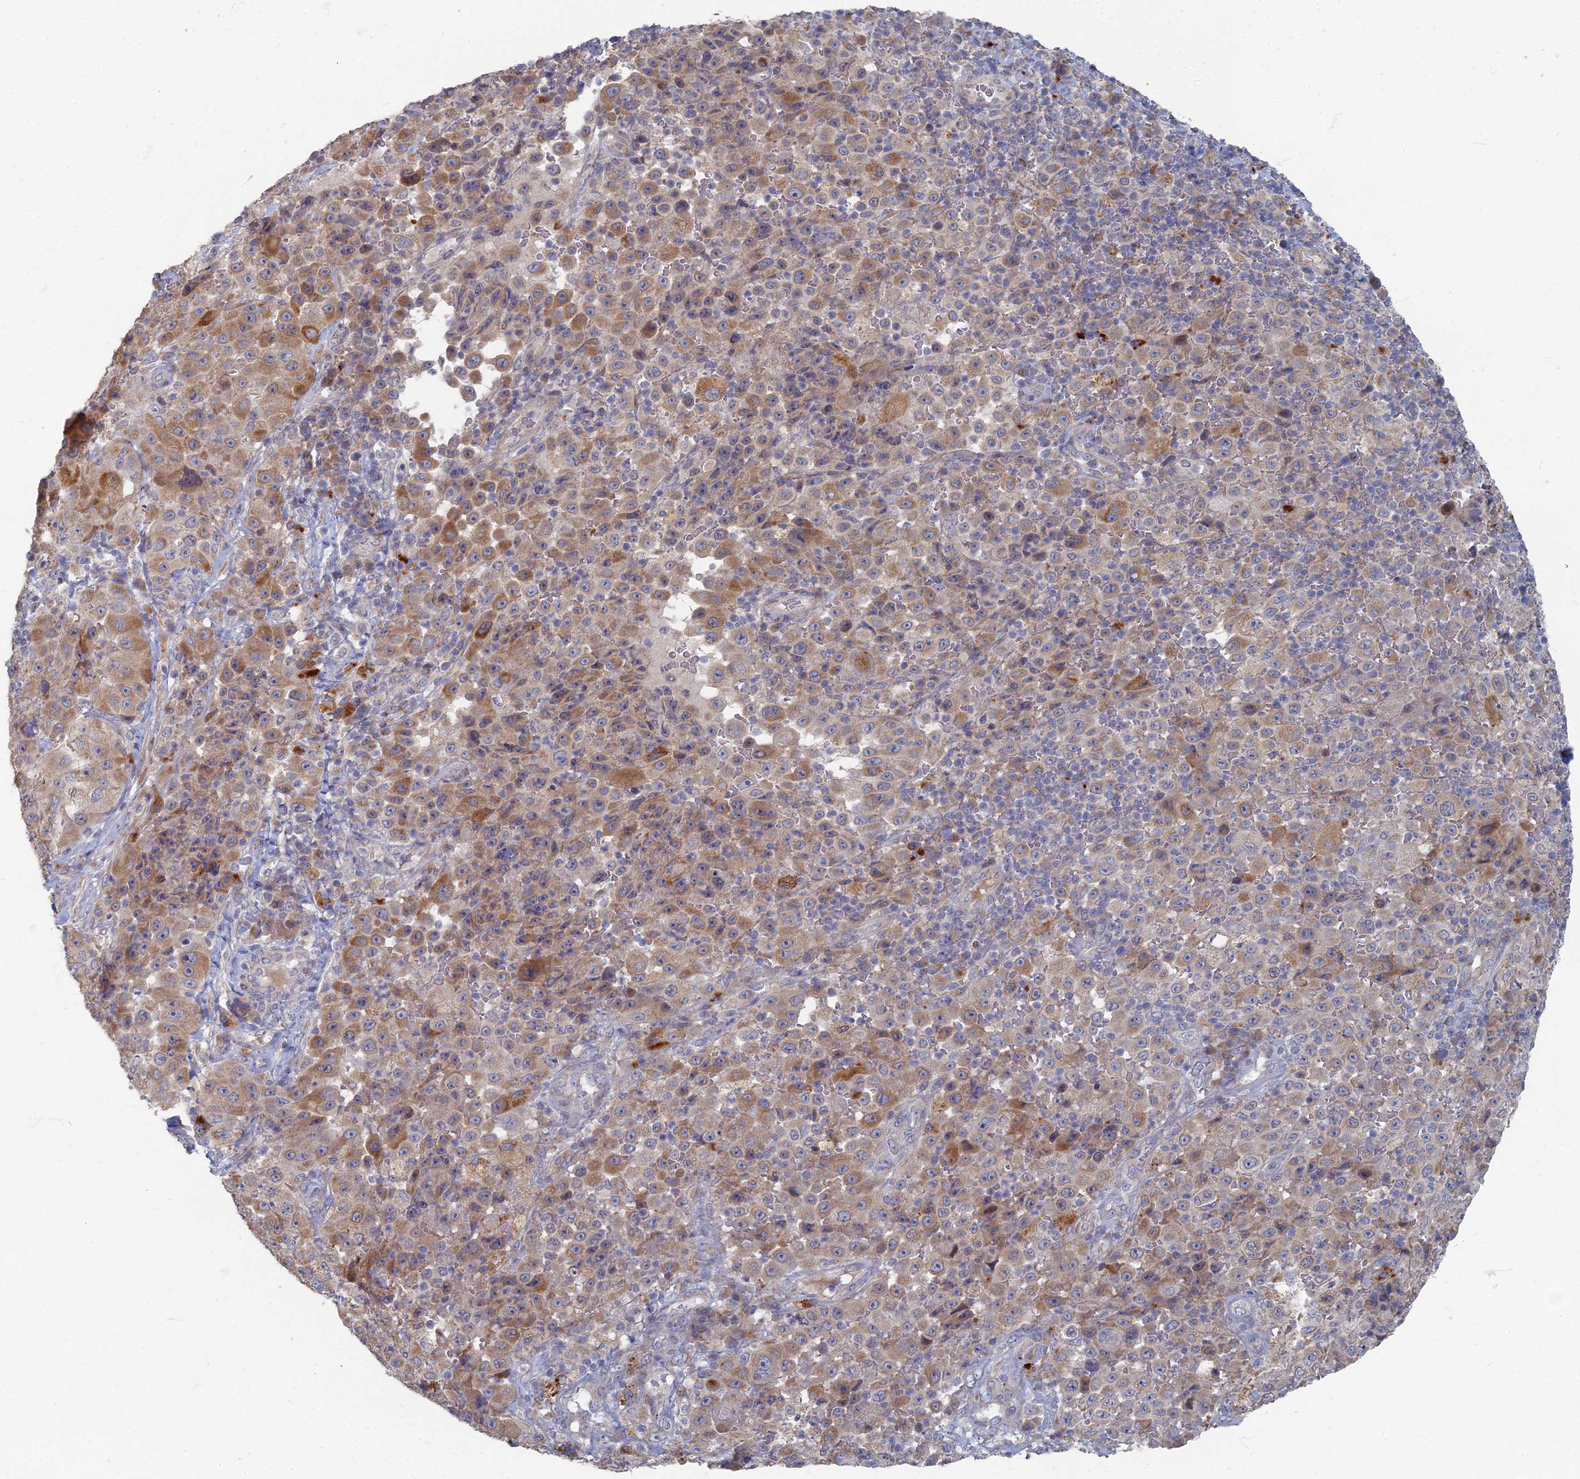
{"staining": {"intensity": "moderate", "quantity": "25%-75%", "location": "cytoplasmic/membranous"}, "tissue": "melanoma", "cell_type": "Tumor cells", "image_type": "cancer", "snomed": [{"axis": "morphology", "description": "Malignant melanoma, Metastatic site"}, {"axis": "topography", "description": "Lymph node"}], "caption": "Immunohistochemical staining of human malignant melanoma (metastatic site) reveals moderate cytoplasmic/membranous protein staining in approximately 25%-75% of tumor cells.", "gene": "TMEM128", "patient": {"sex": "male", "age": 62}}